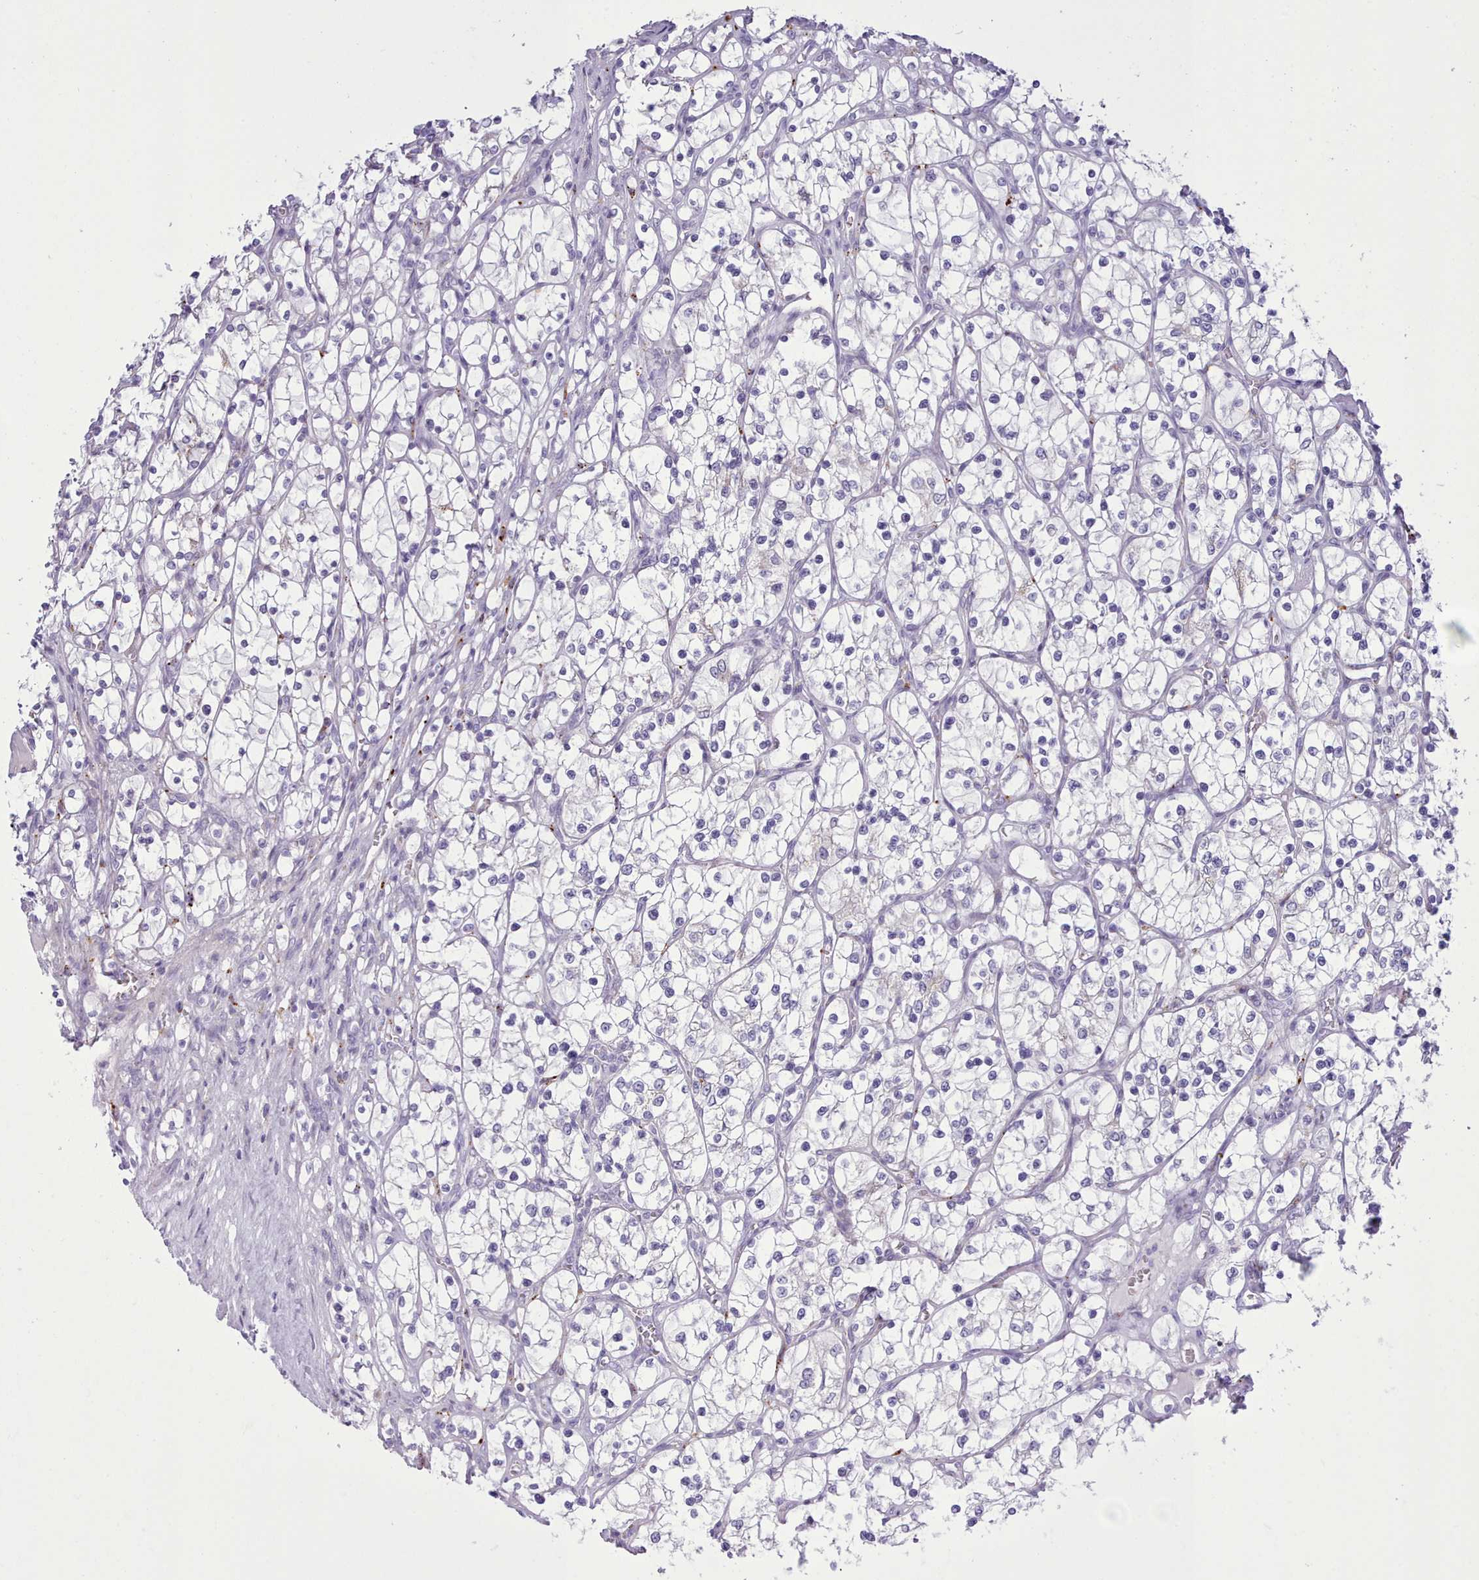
{"staining": {"intensity": "negative", "quantity": "none", "location": "none"}, "tissue": "renal cancer", "cell_type": "Tumor cells", "image_type": "cancer", "snomed": [{"axis": "morphology", "description": "Adenocarcinoma, NOS"}, {"axis": "topography", "description": "Kidney"}], "caption": "IHC photomicrograph of adenocarcinoma (renal) stained for a protein (brown), which demonstrates no staining in tumor cells. (Brightfield microscopy of DAB IHC at high magnification).", "gene": "SRD5A1", "patient": {"sex": "female", "age": 69}}